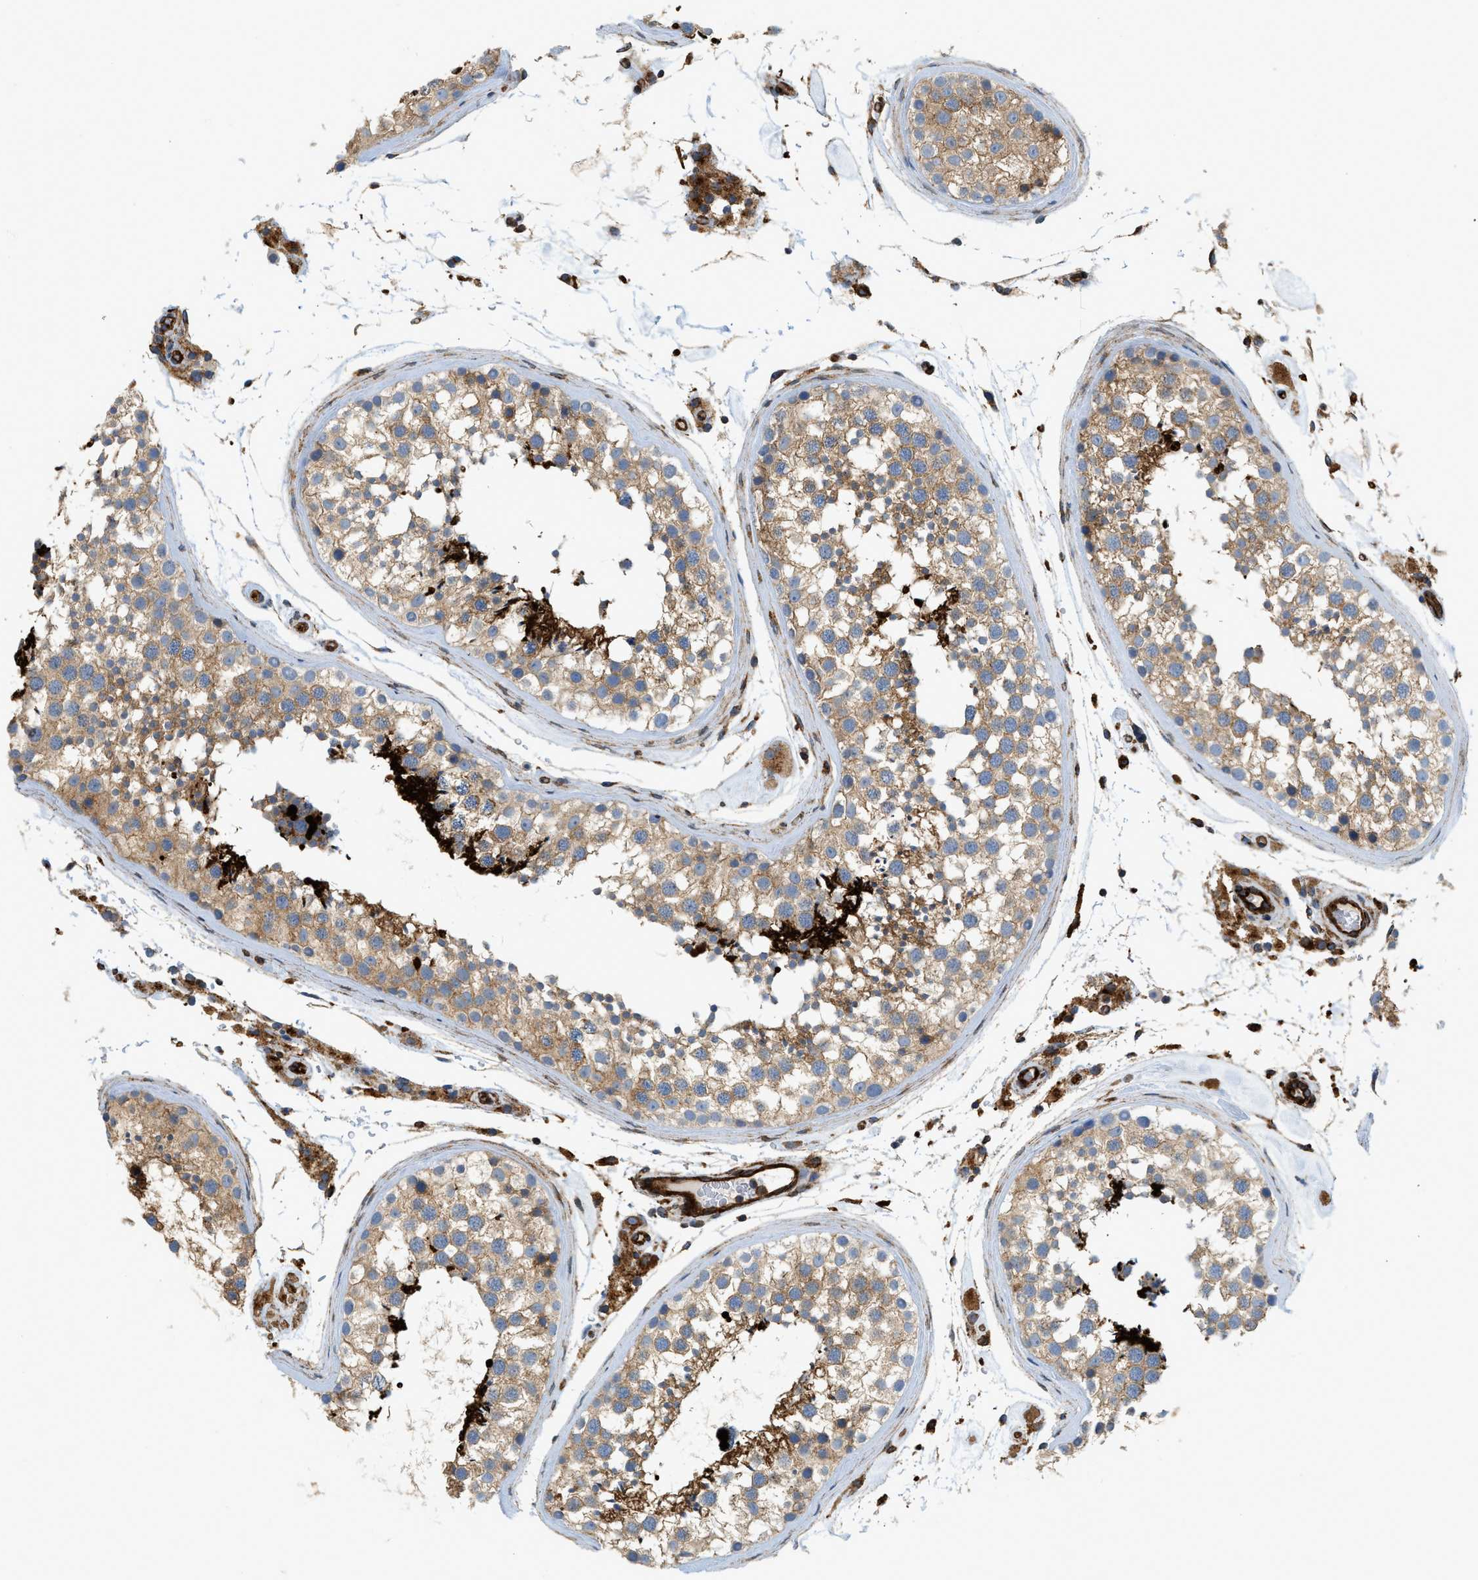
{"staining": {"intensity": "moderate", "quantity": ">75%", "location": "cytoplasmic/membranous"}, "tissue": "testis", "cell_type": "Cells in seminiferous ducts", "image_type": "normal", "snomed": [{"axis": "morphology", "description": "Normal tissue, NOS"}, {"axis": "topography", "description": "Testis"}], "caption": "Benign testis exhibits moderate cytoplasmic/membranous positivity in about >75% of cells in seminiferous ducts, visualized by immunohistochemistry.", "gene": "HIP1", "patient": {"sex": "male", "age": 46}}